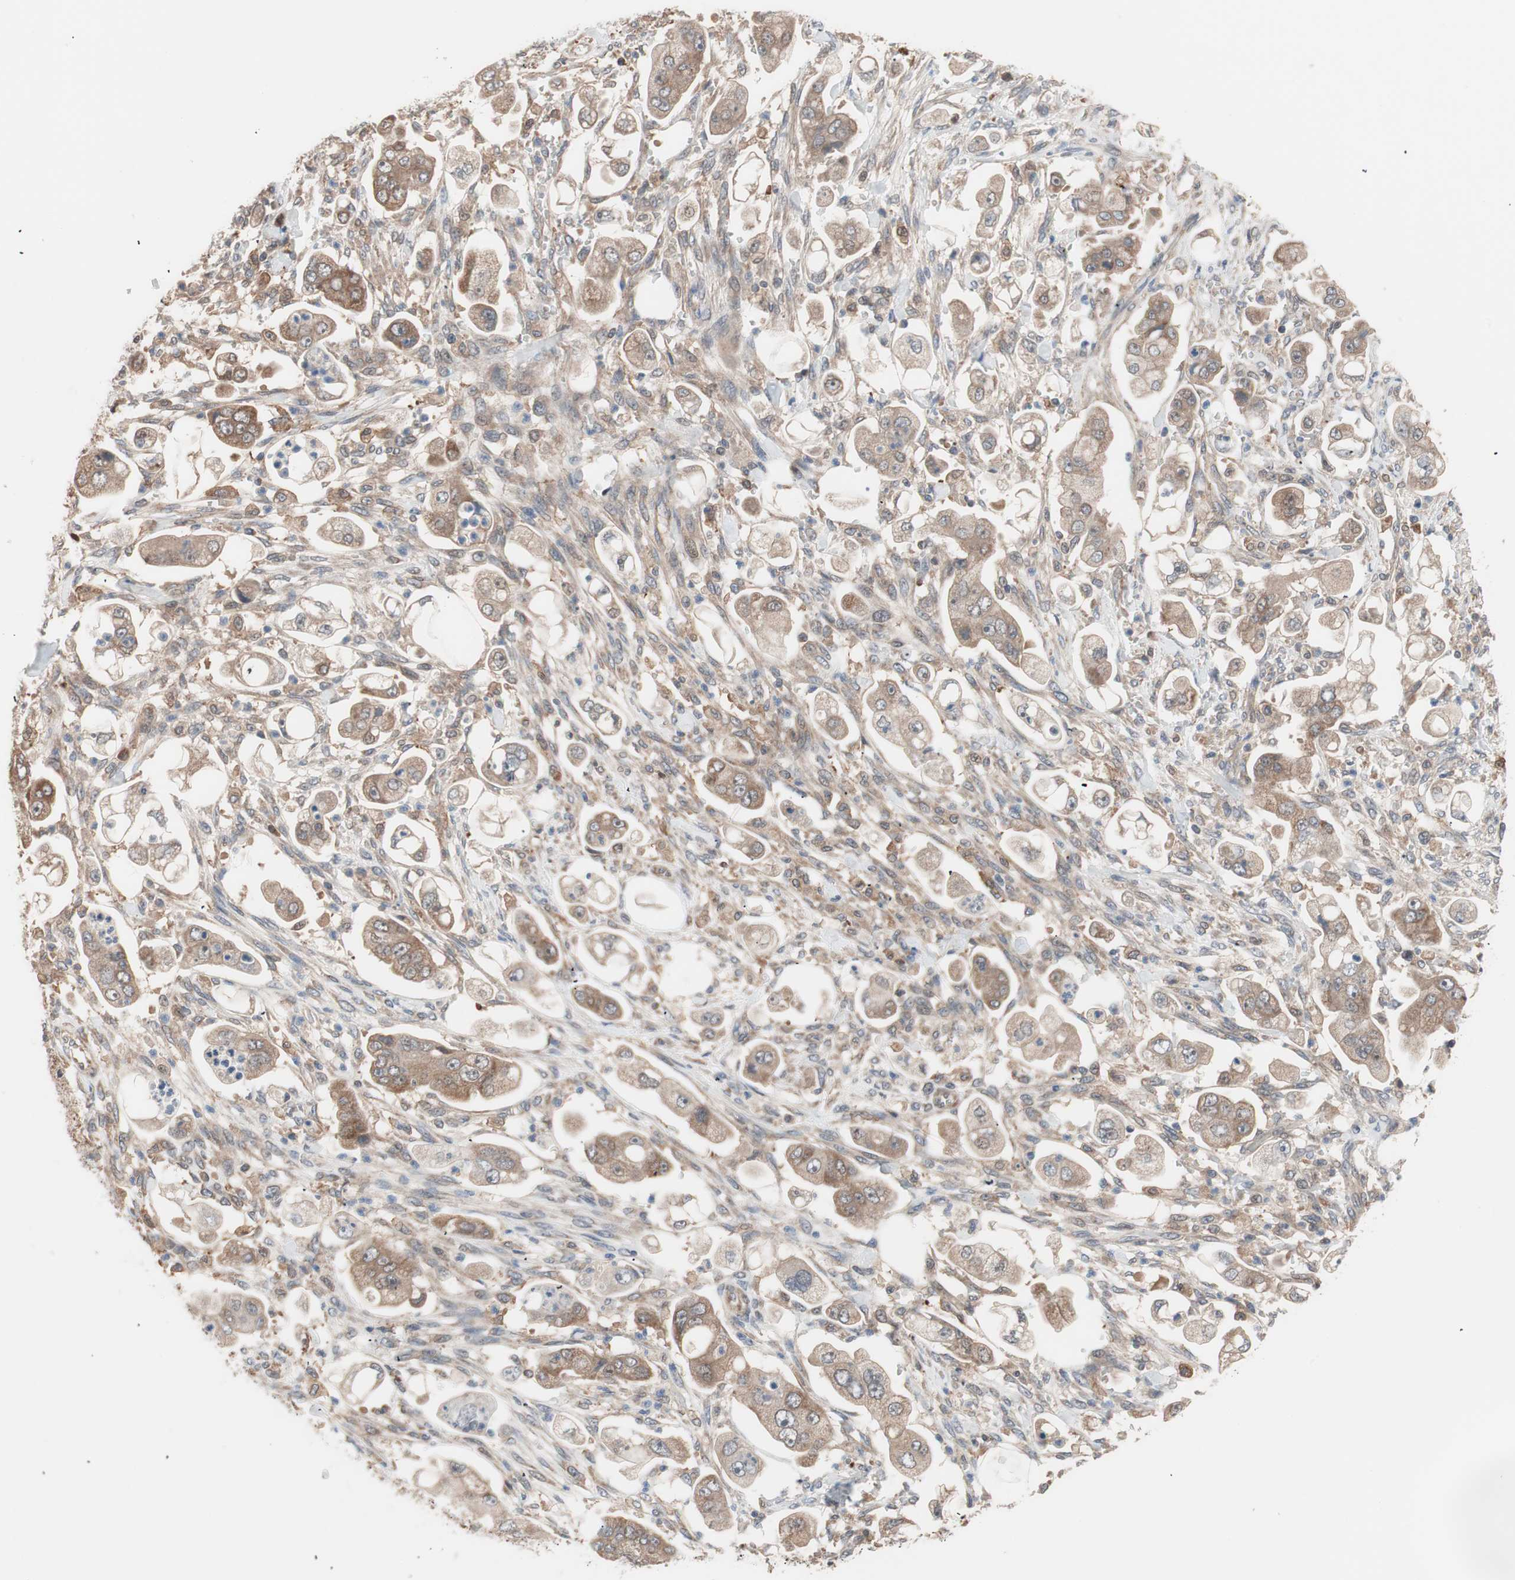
{"staining": {"intensity": "moderate", "quantity": ">75%", "location": "cytoplasmic/membranous"}, "tissue": "stomach cancer", "cell_type": "Tumor cells", "image_type": "cancer", "snomed": [{"axis": "morphology", "description": "Adenocarcinoma, NOS"}, {"axis": "topography", "description": "Stomach"}], "caption": "Protein expression analysis of human stomach cancer reveals moderate cytoplasmic/membranous positivity in about >75% of tumor cells. (DAB IHC with brightfield microscopy, high magnification).", "gene": "HMBS", "patient": {"sex": "male", "age": 62}}